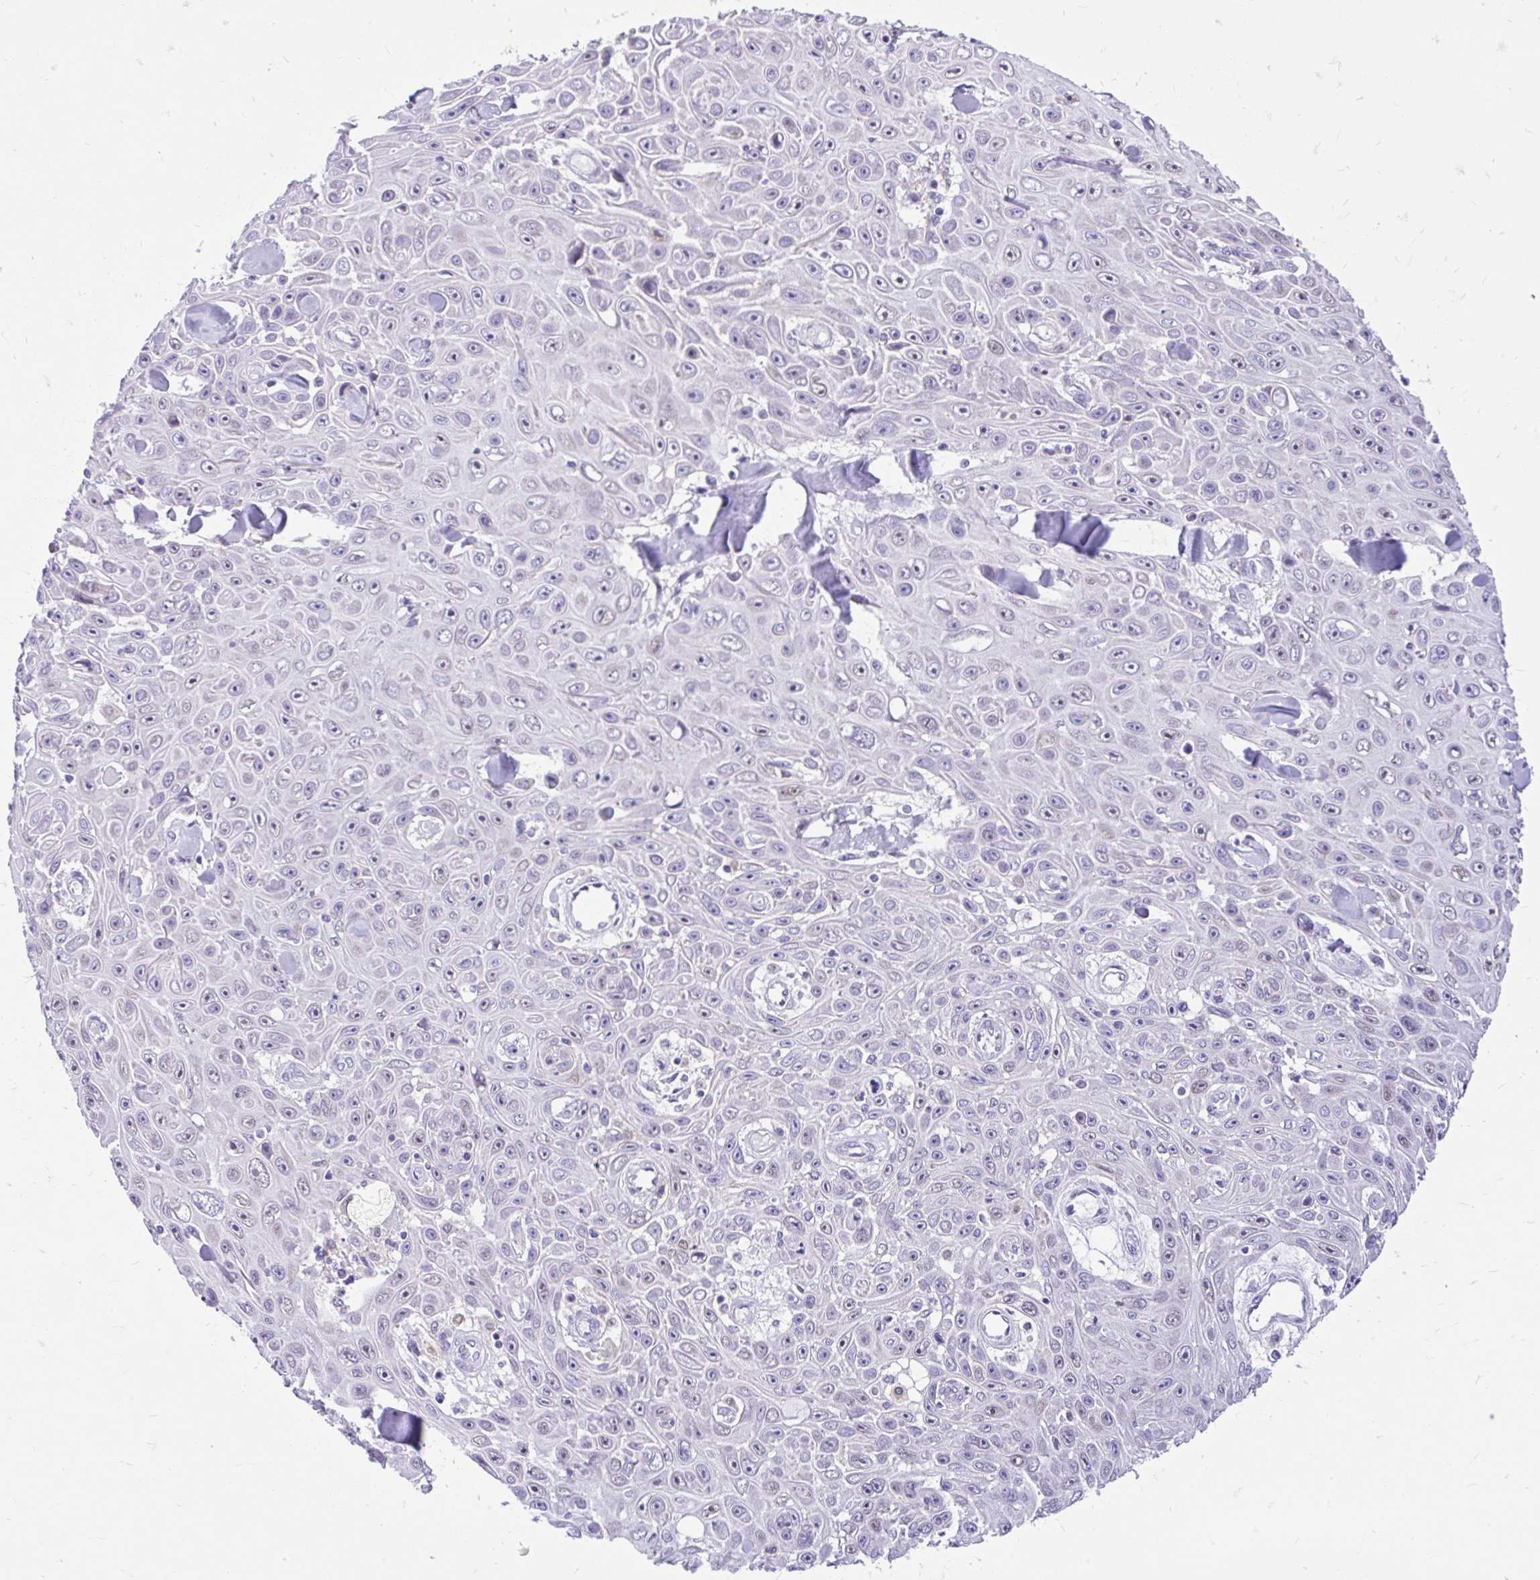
{"staining": {"intensity": "negative", "quantity": "none", "location": "none"}, "tissue": "skin cancer", "cell_type": "Tumor cells", "image_type": "cancer", "snomed": [{"axis": "morphology", "description": "Squamous cell carcinoma, NOS"}, {"axis": "topography", "description": "Skin"}], "caption": "Immunohistochemistry (IHC) of human skin squamous cell carcinoma reveals no positivity in tumor cells. (Stains: DAB immunohistochemistry (IHC) with hematoxylin counter stain, Microscopy: brightfield microscopy at high magnification).", "gene": "GLB1L2", "patient": {"sex": "male", "age": 82}}